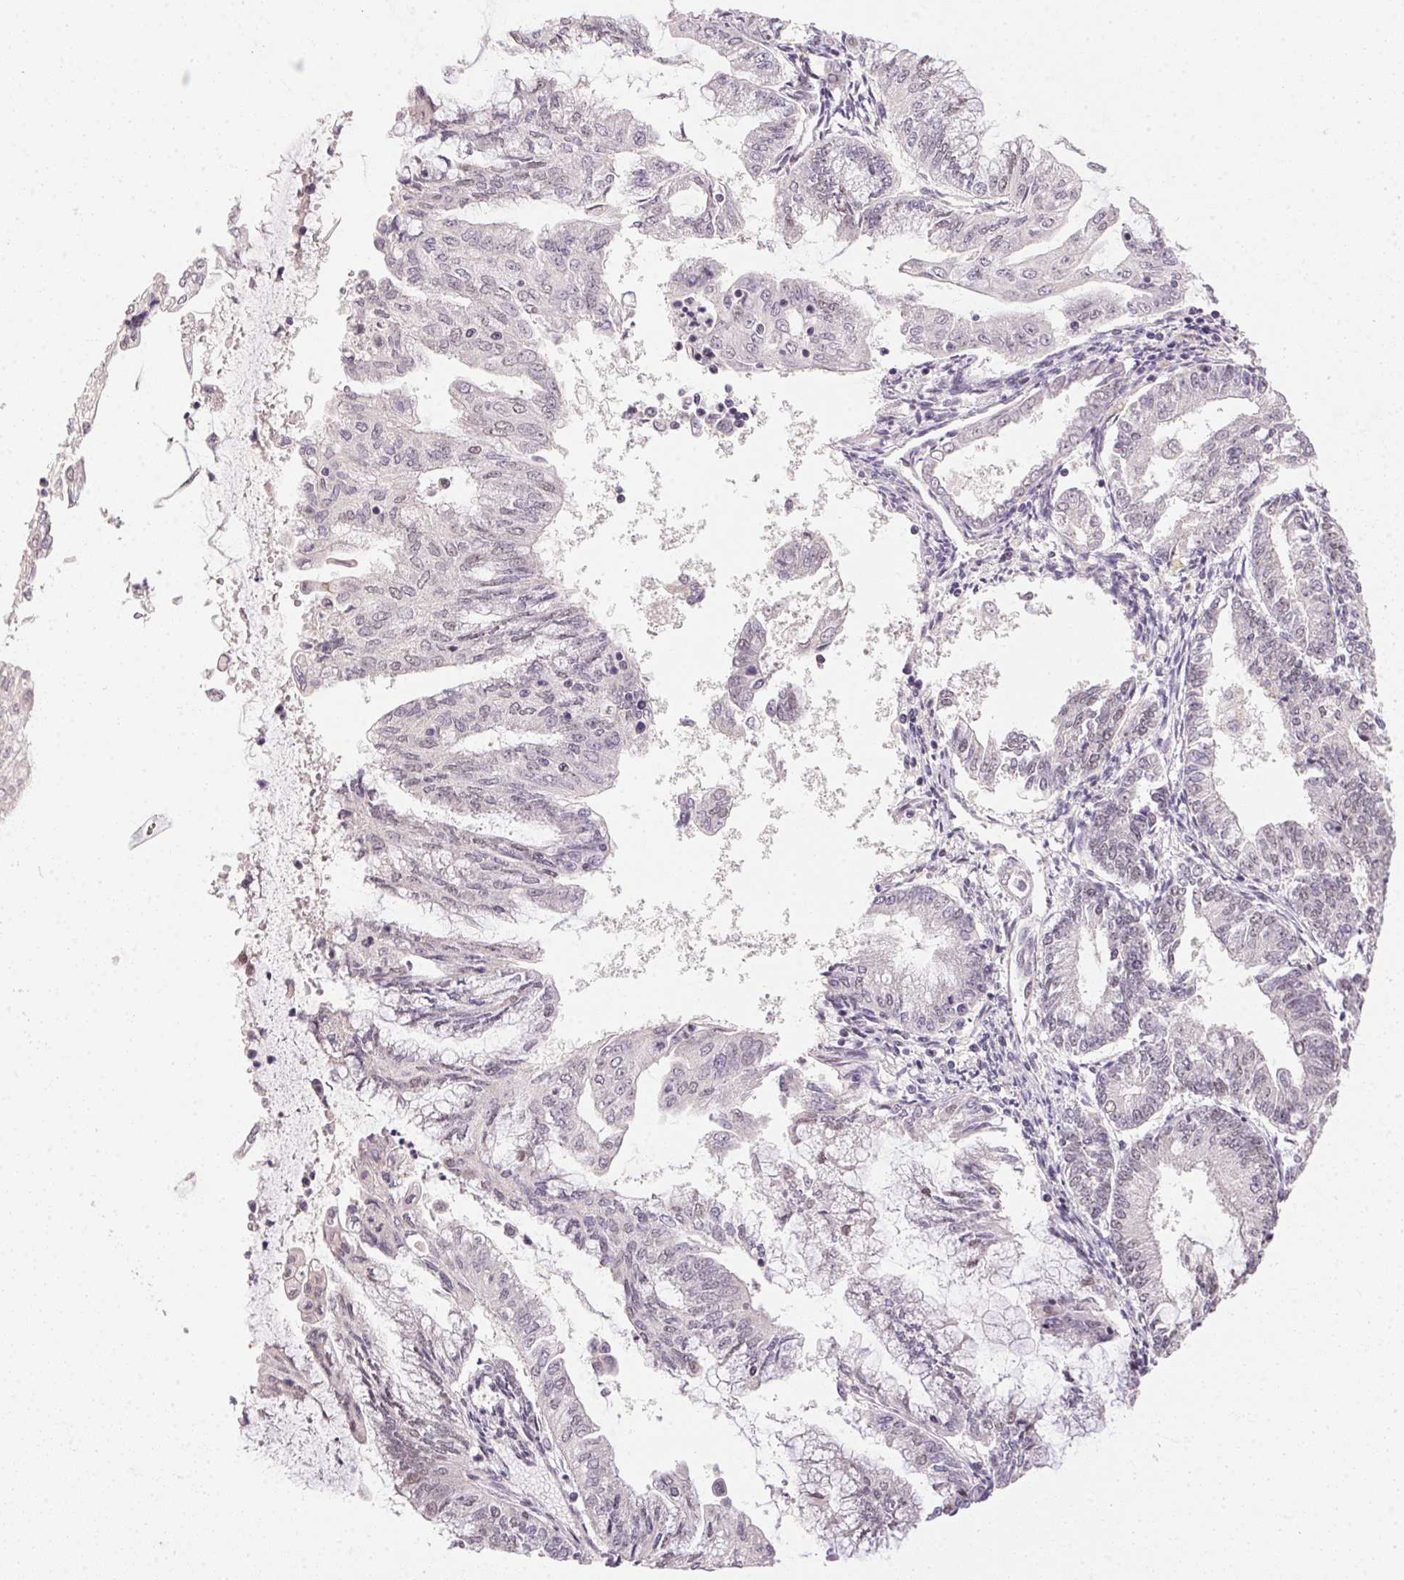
{"staining": {"intensity": "negative", "quantity": "none", "location": "none"}, "tissue": "endometrial cancer", "cell_type": "Tumor cells", "image_type": "cancer", "snomed": [{"axis": "morphology", "description": "Adenocarcinoma, NOS"}, {"axis": "topography", "description": "Endometrium"}], "caption": "IHC micrograph of neoplastic tissue: endometrial adenocarcinoma stained with DAB reveals no significant protein staining in tumor cells. (IHC, brightfield microscopy, high magnification).", "gene": "KDM4D", "patient": {"sex": "female", "age": 55}}